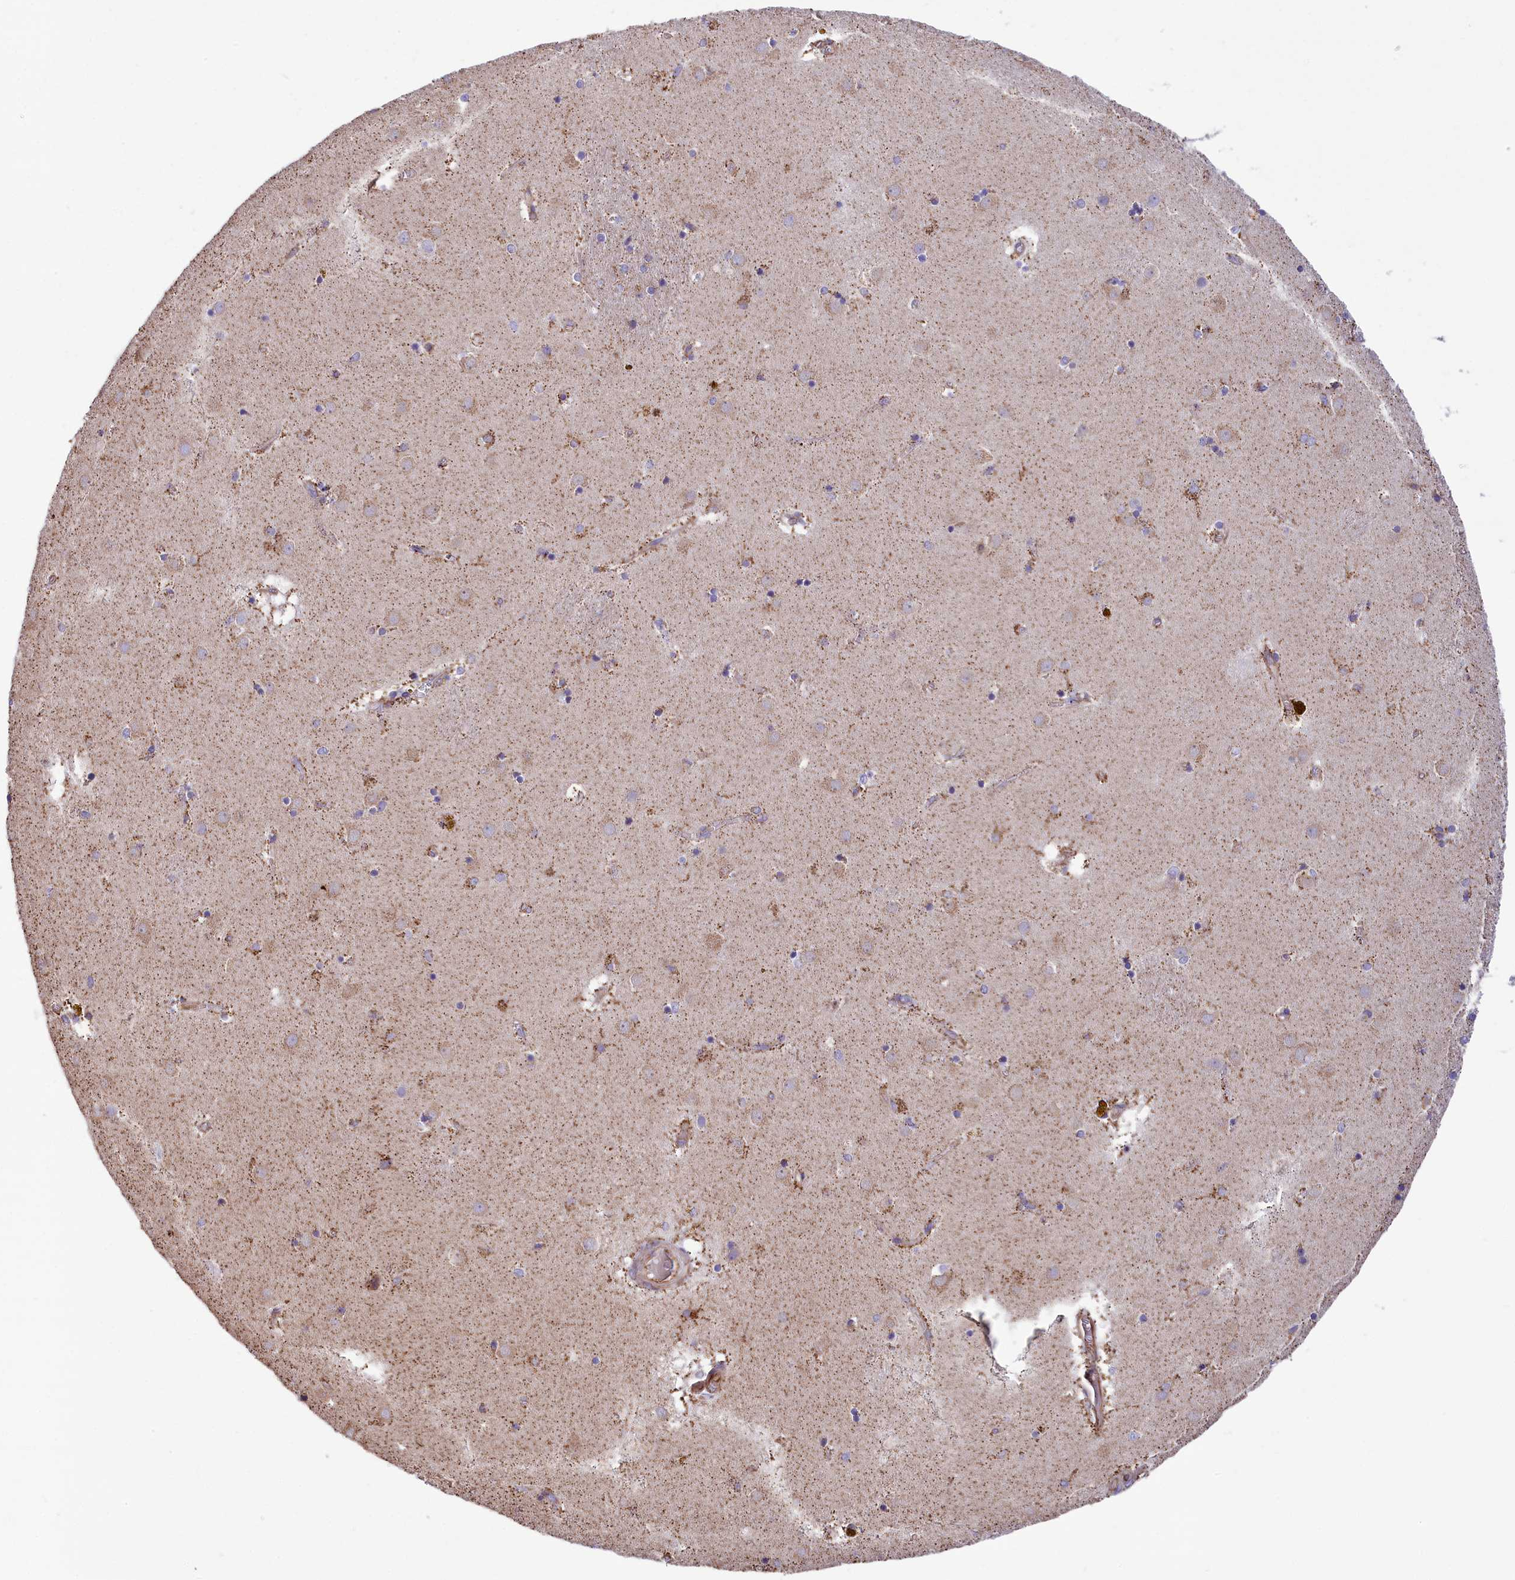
{"staining": {"intensity": "moderate", "quantity": "<25%", "location": "cytoplasmic/membranous"}, "tissue": "caudate", "cell_type": "Glial cells", "image_type": "normal", "snomed": [{"axis": "morphology", "description": "Normal tissue, NOS"}, {"axis": "topography", "description": "Lateral ventricle wall"}], "caption": "IHC image of normal human caudate stained for a protein (brown), which shows low levels of moderate cytoplasmic/membranous positivity in approximately <25% of glial cells.", "gene": "GATB", "patient": {"sex": "male", "age": 70}}